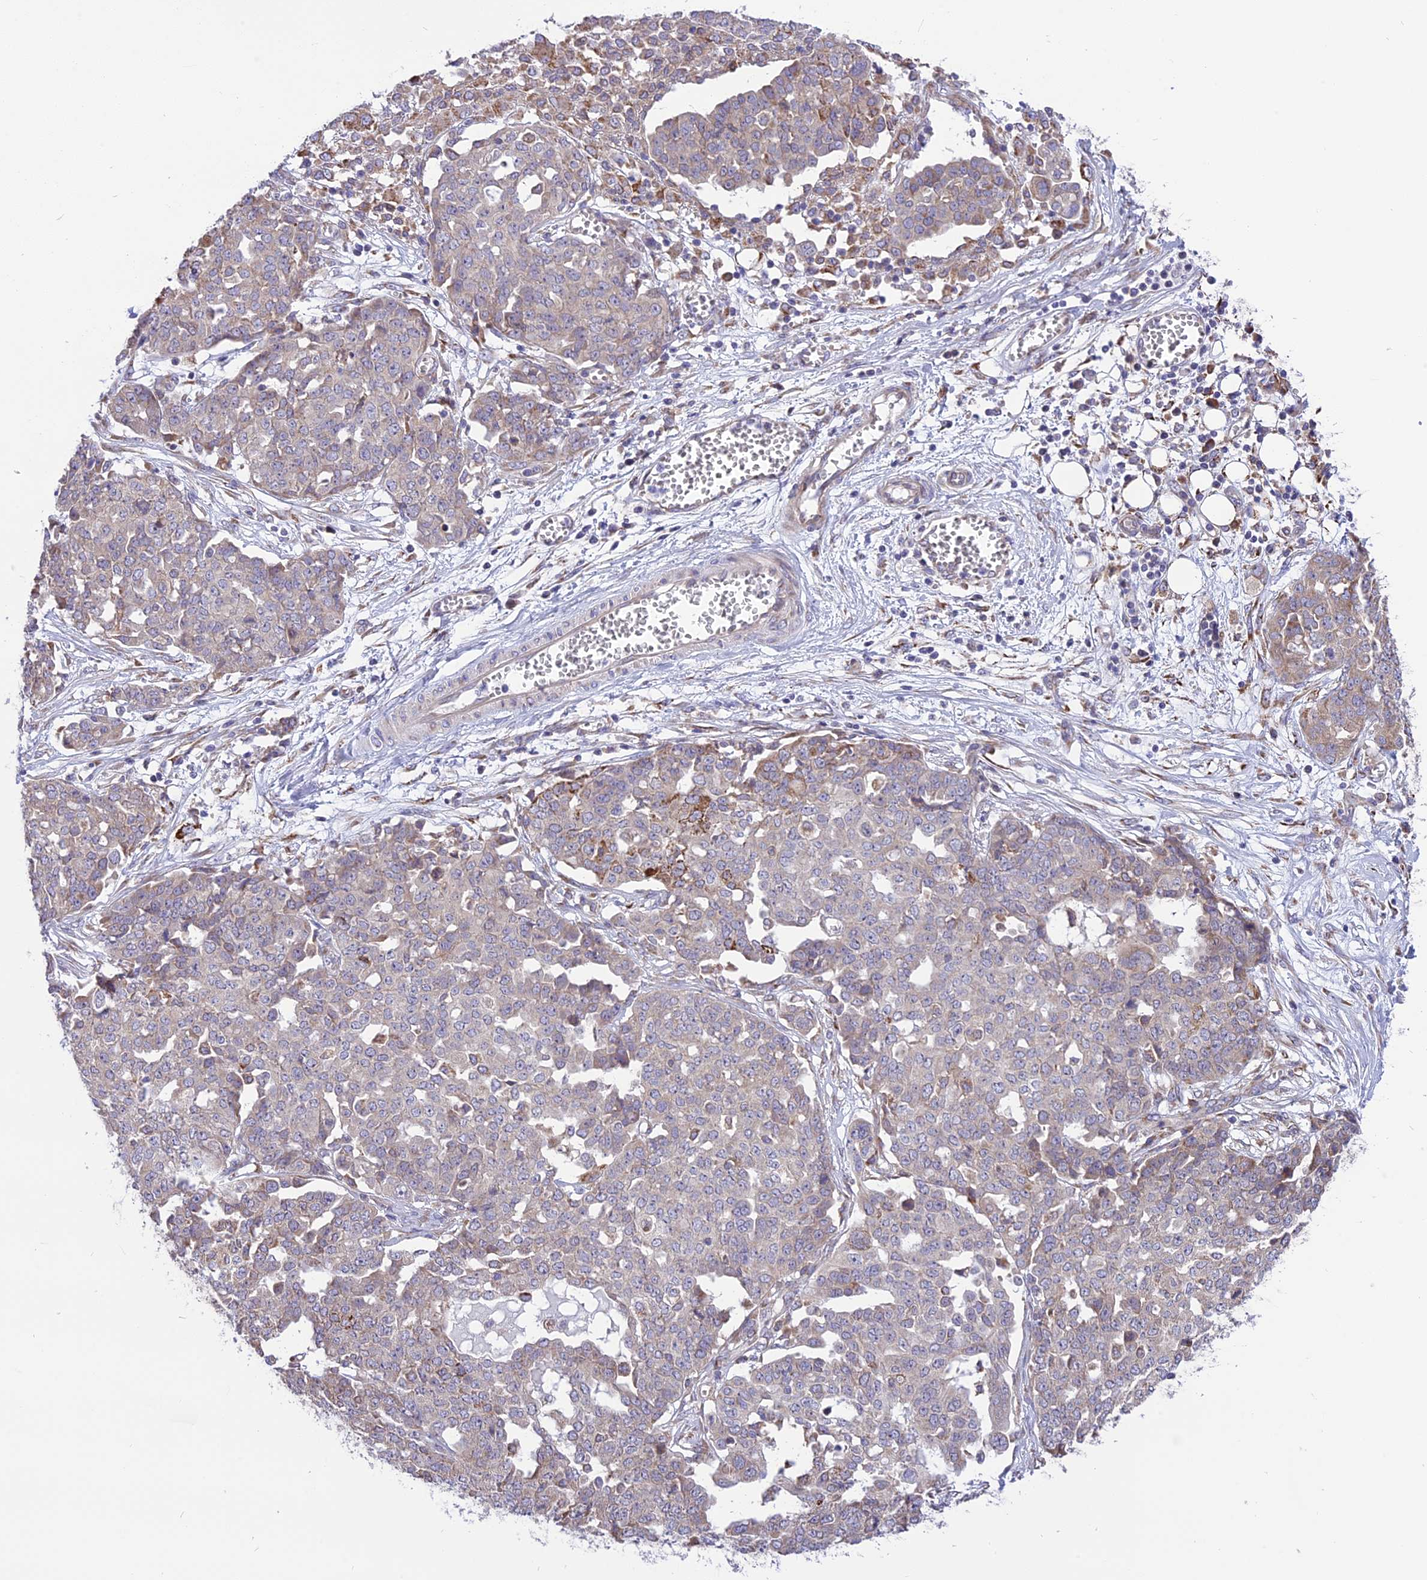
{"staining": {"intensity": "negative", "quantity": "none", "location": "none"}, "tissue": "ovarian cancer", "cell_type": "Tumor cells", "image_type": "cancer", "snomed": [{"axis": "morphology", "description": "Cystadenocarcinoma, serous, NOS"}, {"axis": "topography", "description": "Soft tissue"}, {"axis": "topography", "description": "Ovary"}], "caption": "High magnification brightfield microscopy of ovarian serous cystadenocarcinoma stained with DAB (brown) and counterstained with hematoxylin (blue): tumor cells show no significant positivity.", "gene": "ARMCX6", "patient": {"sex": "female", "age": 57}}